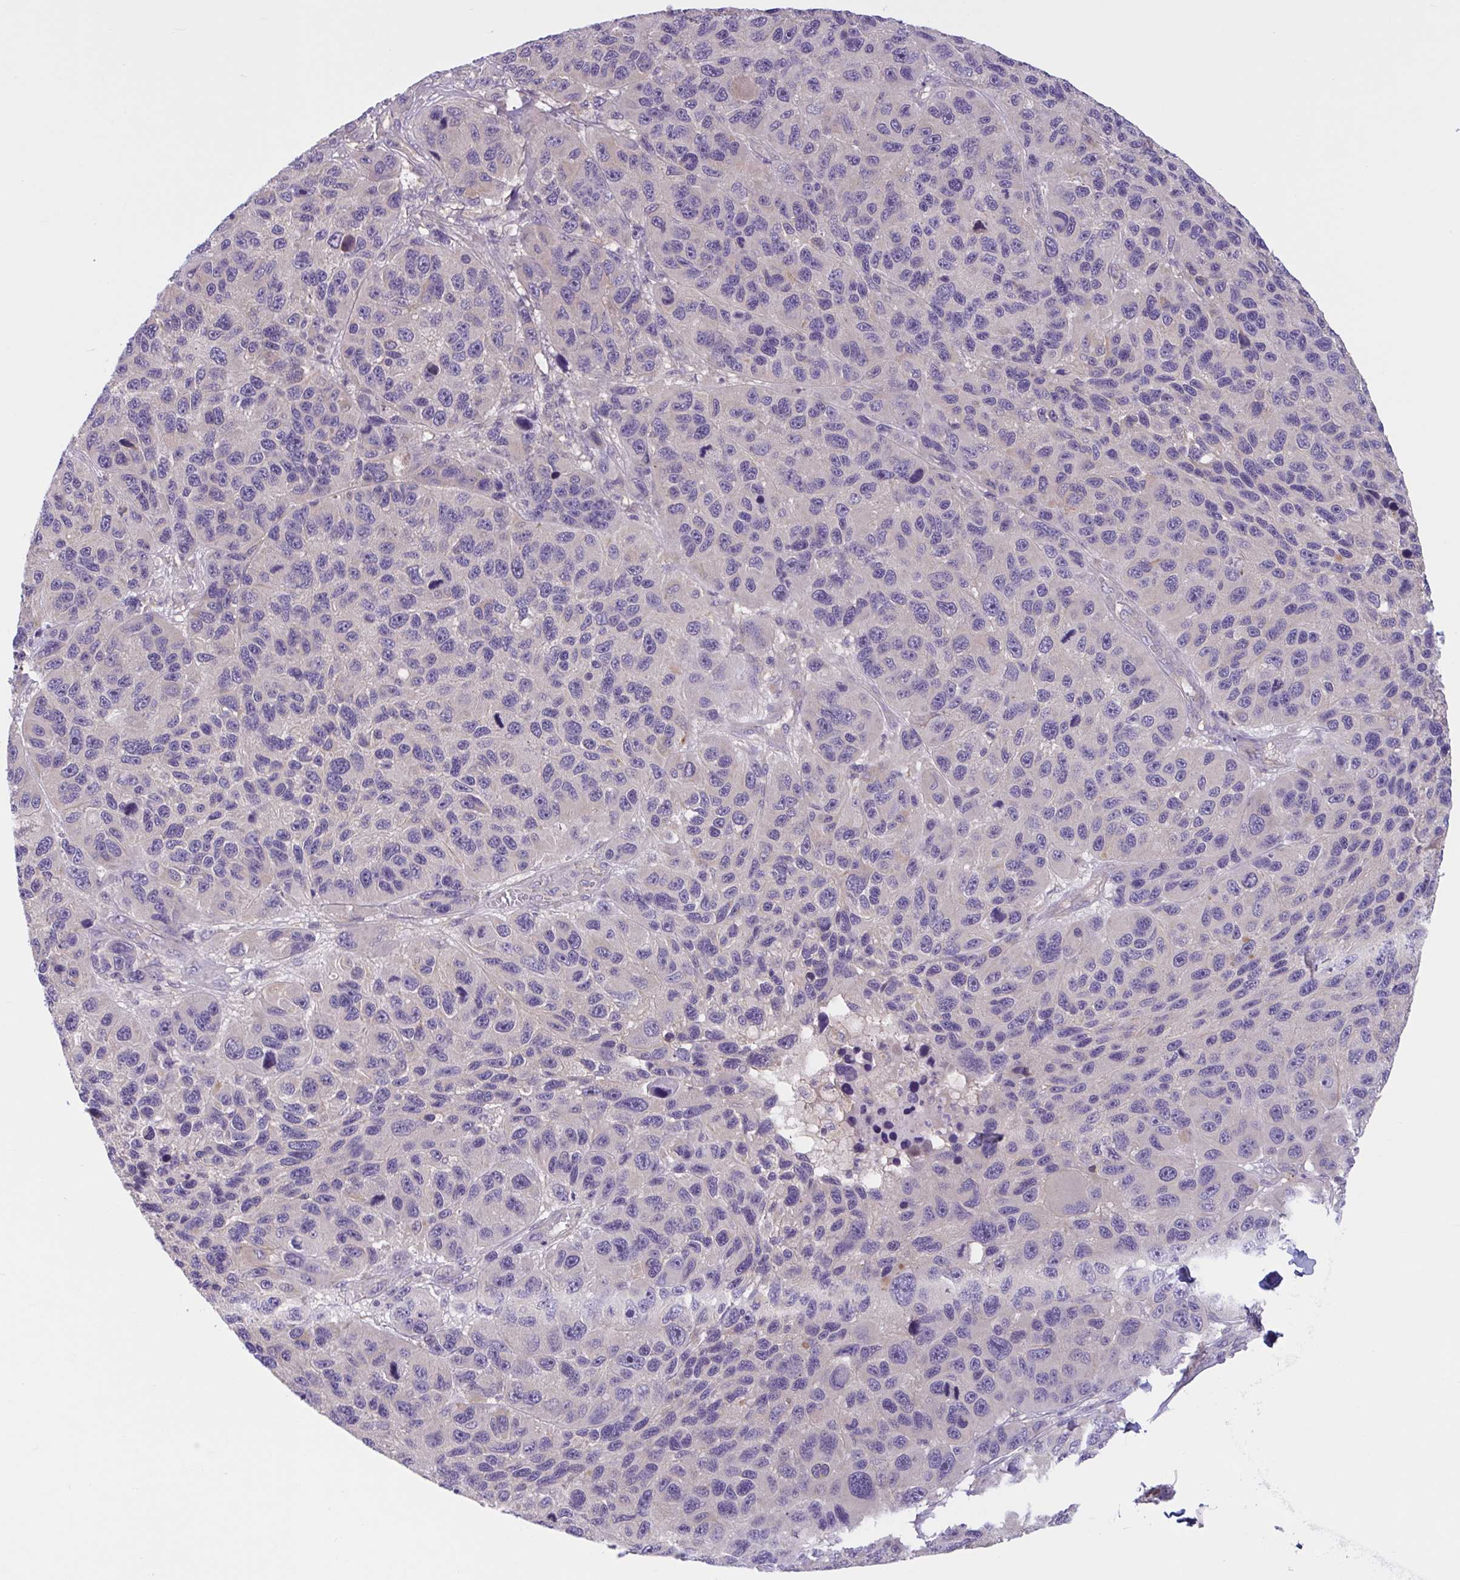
{"staining": {"intensity": "negative", "quantity": "none", "location": "none"}, "tissue": "melanoma", "cell_type": "Tumor cells", "image_type": "cancer", "snomed": [{"axis": "morphology", "description": "Malignant melanoma, NOS"}, {"axis": "topography", "description": "Skin"}], "caption": "Tumor cells show no significant protein positivity in melanoma. (Stains: DAB immunohistochemistry (IHC) with hematoxylin counter stain, Microscopy: brightfield microscopy at high magnification).", "gene": "WNT9B", "patient": {"sex": "male", "age": 53}}